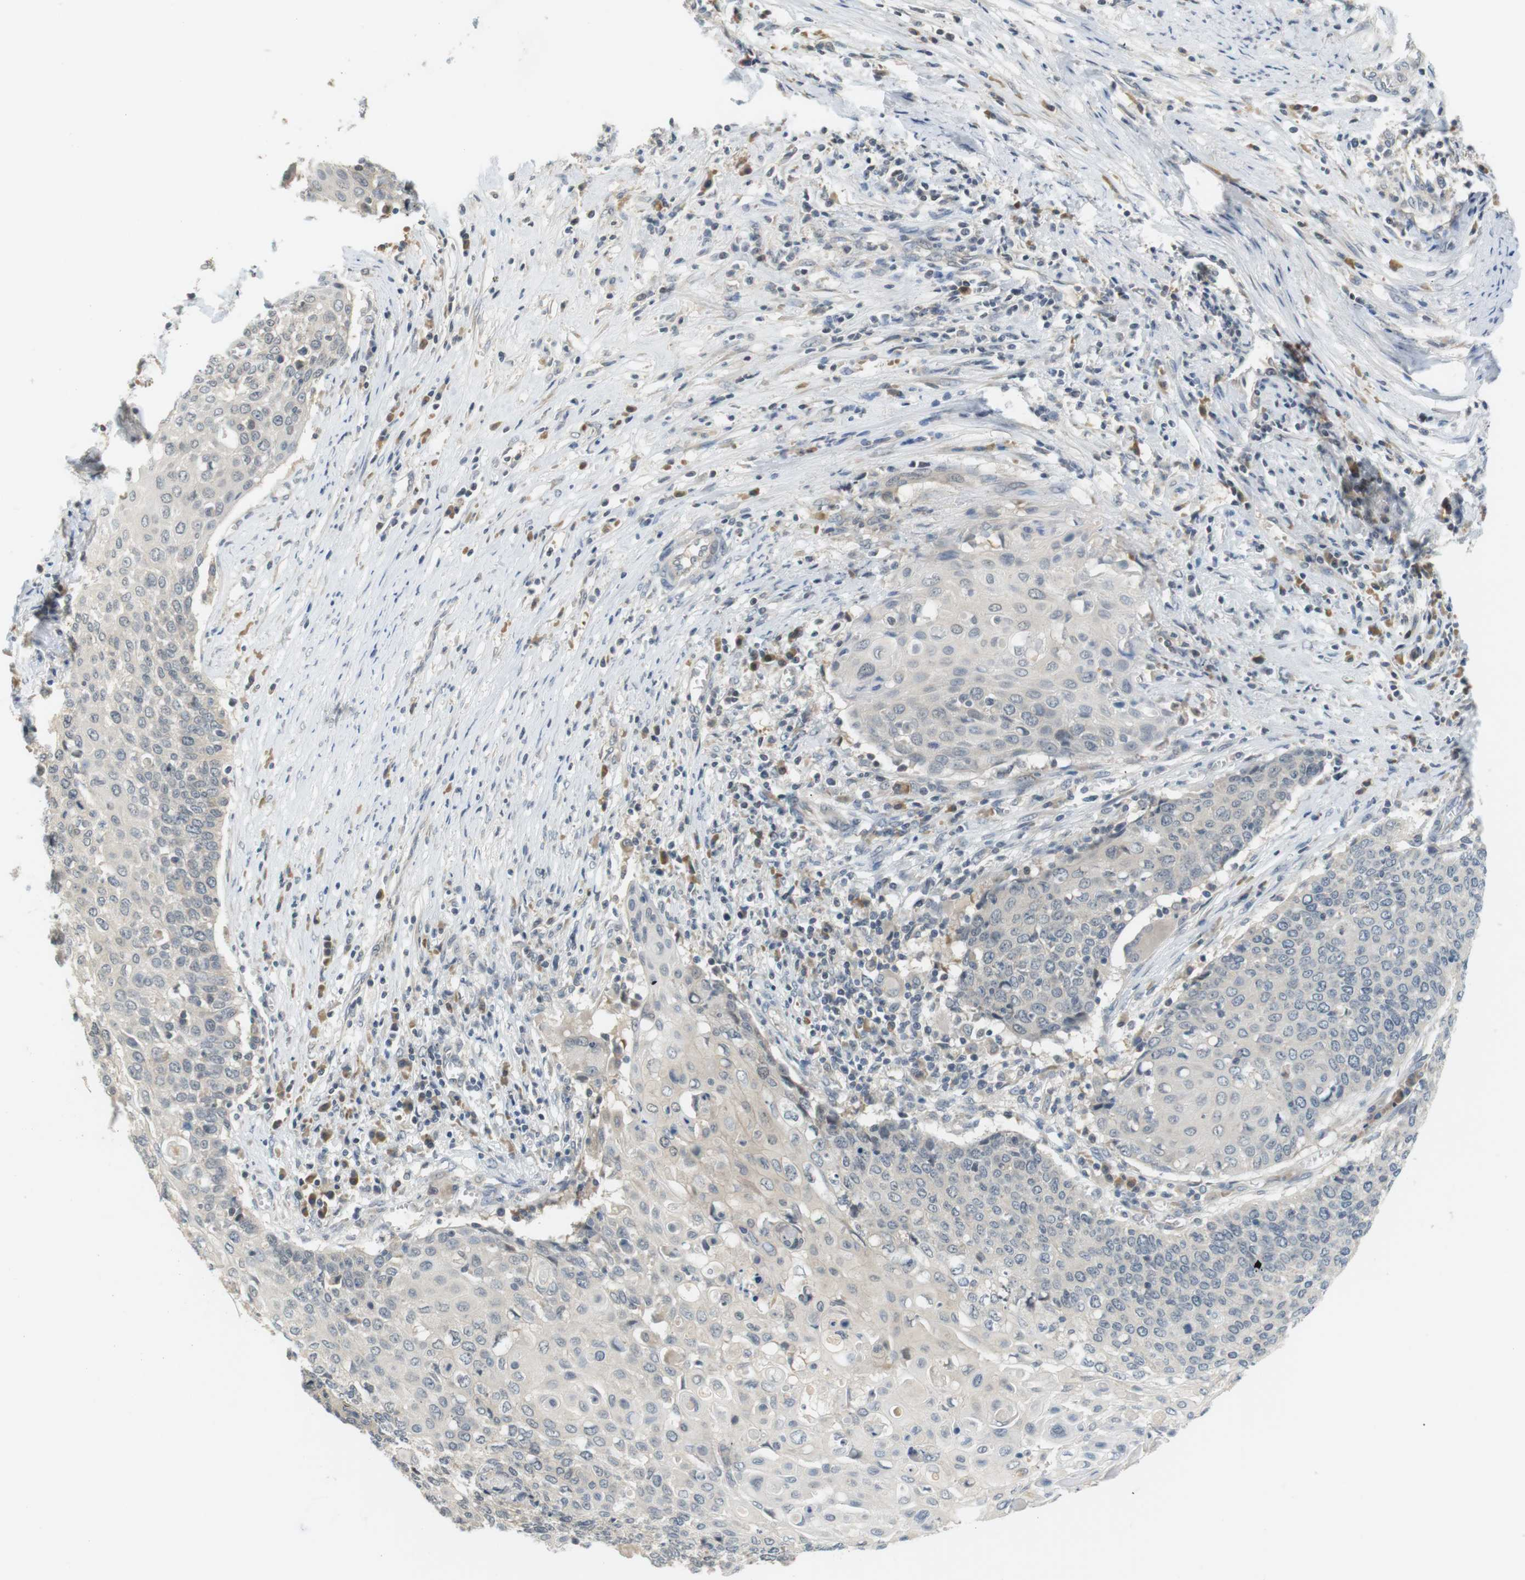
{"staining": {"intensity": "negative", "quantity": "none", "location": "none"}, "tissue": "cervical cancer", "cell_type": "Tumor cells", "image_type": "cancer", "snomed": [{"axis": "morphology", "description": "Squamous cell carcinoma, NOS"}, {"axis": "topography", "description": "Cervix"}], "caption": "Immunohistochemical staining of human cervical squamous cell carcinoma demonstrates no significant expression in tumor cells.", "gene": "WNT7A", "patient": {"sex": "female", "age": 39}}